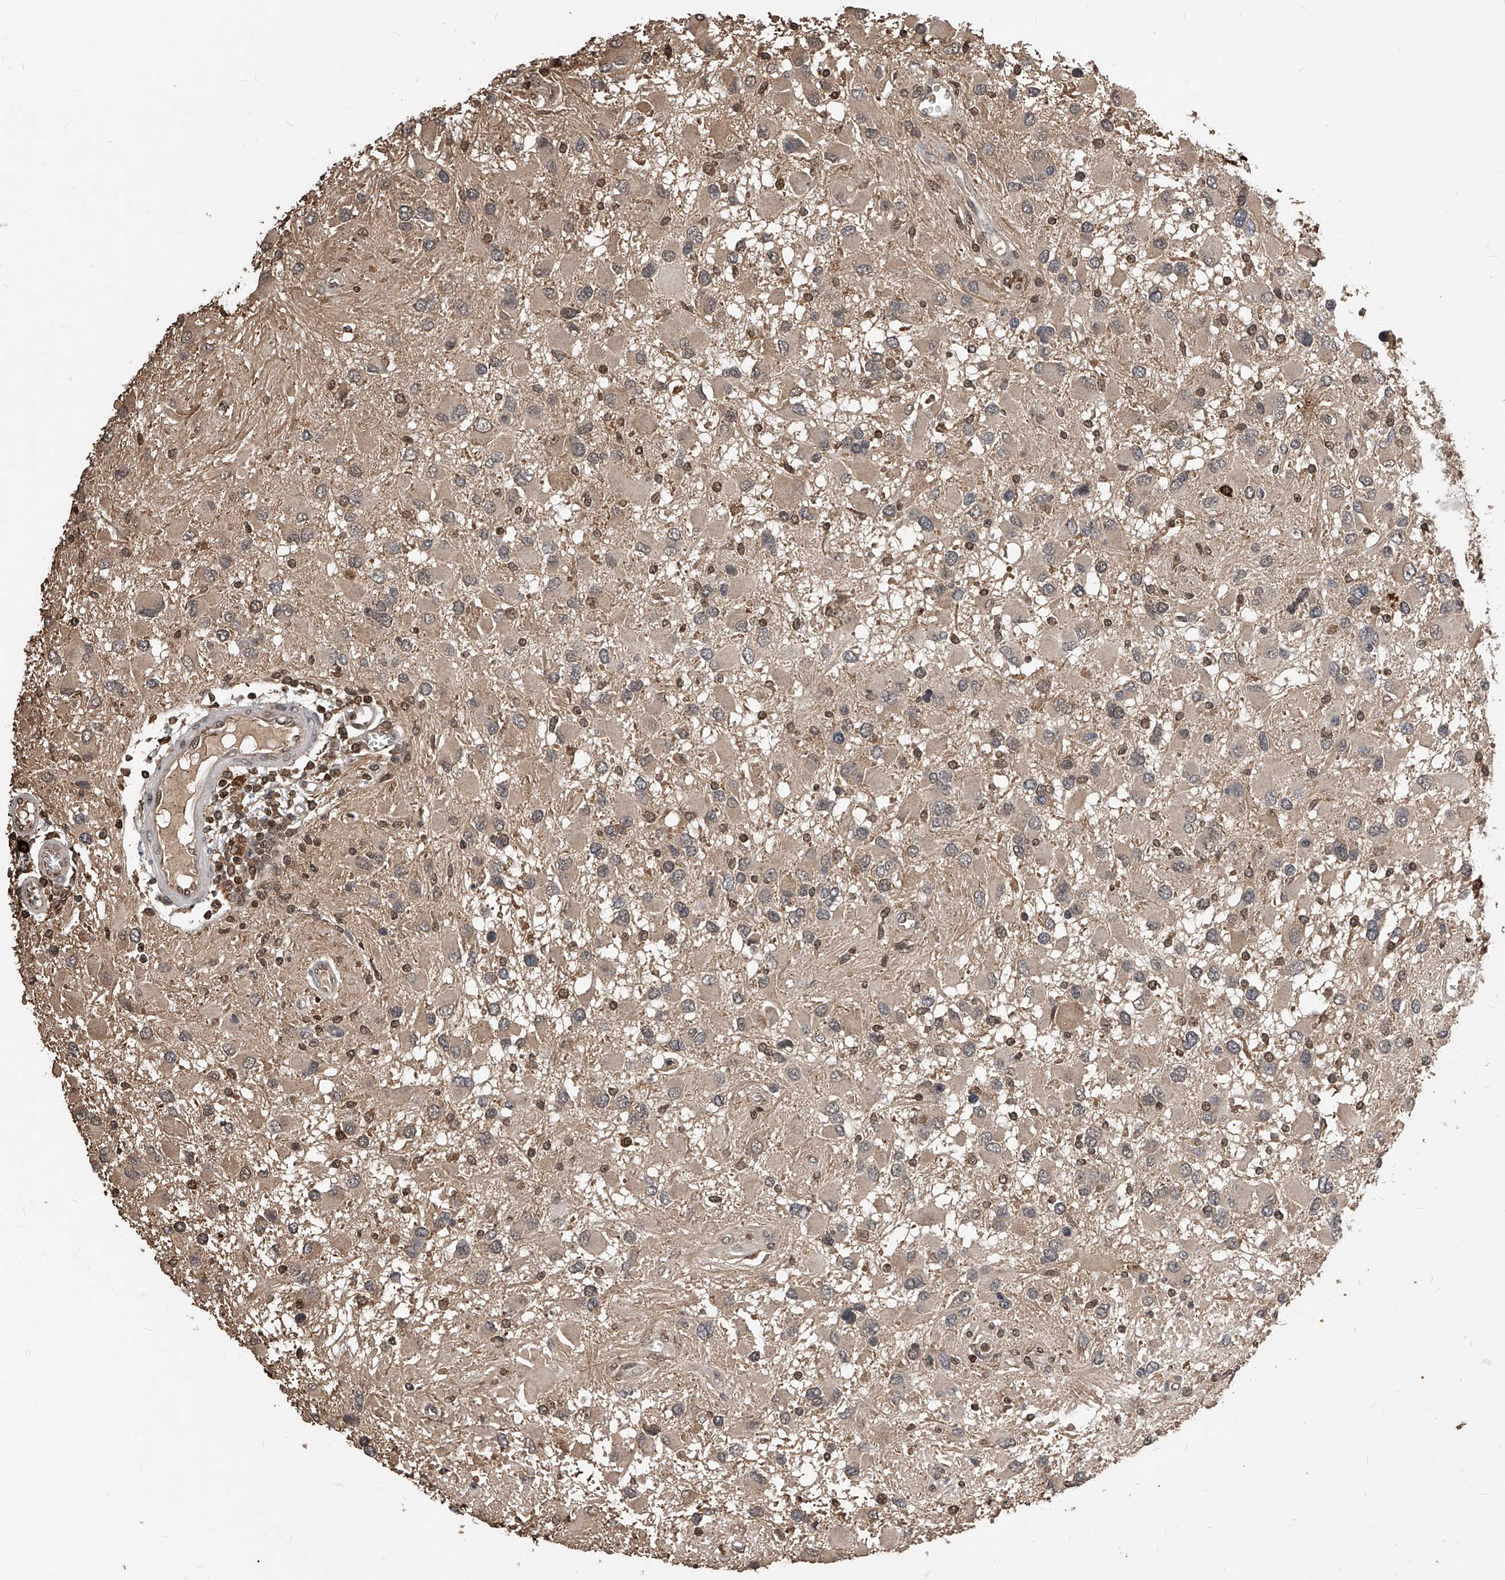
{"staining": {"intensity": "weak", "quantity": "25%-75%", "location": "cytoplasmic/membranous"}, "tissue": "glioma", "cell_type": "Tumor cells", "image_type": "cancer", "snomed": [{"axis": "morphology", "description": "Glioma, malignant, High grade"}, {"axis": "topography", "description": "Brain"}], "caption": "Glioma tissue reveals weak cytoplasmic/membranous staining in approximately 25%-75% of tumor cells, visualized by immunohistochemistry.", "gene": "ID1", "patient": {"sex": "male", "age": 53}}